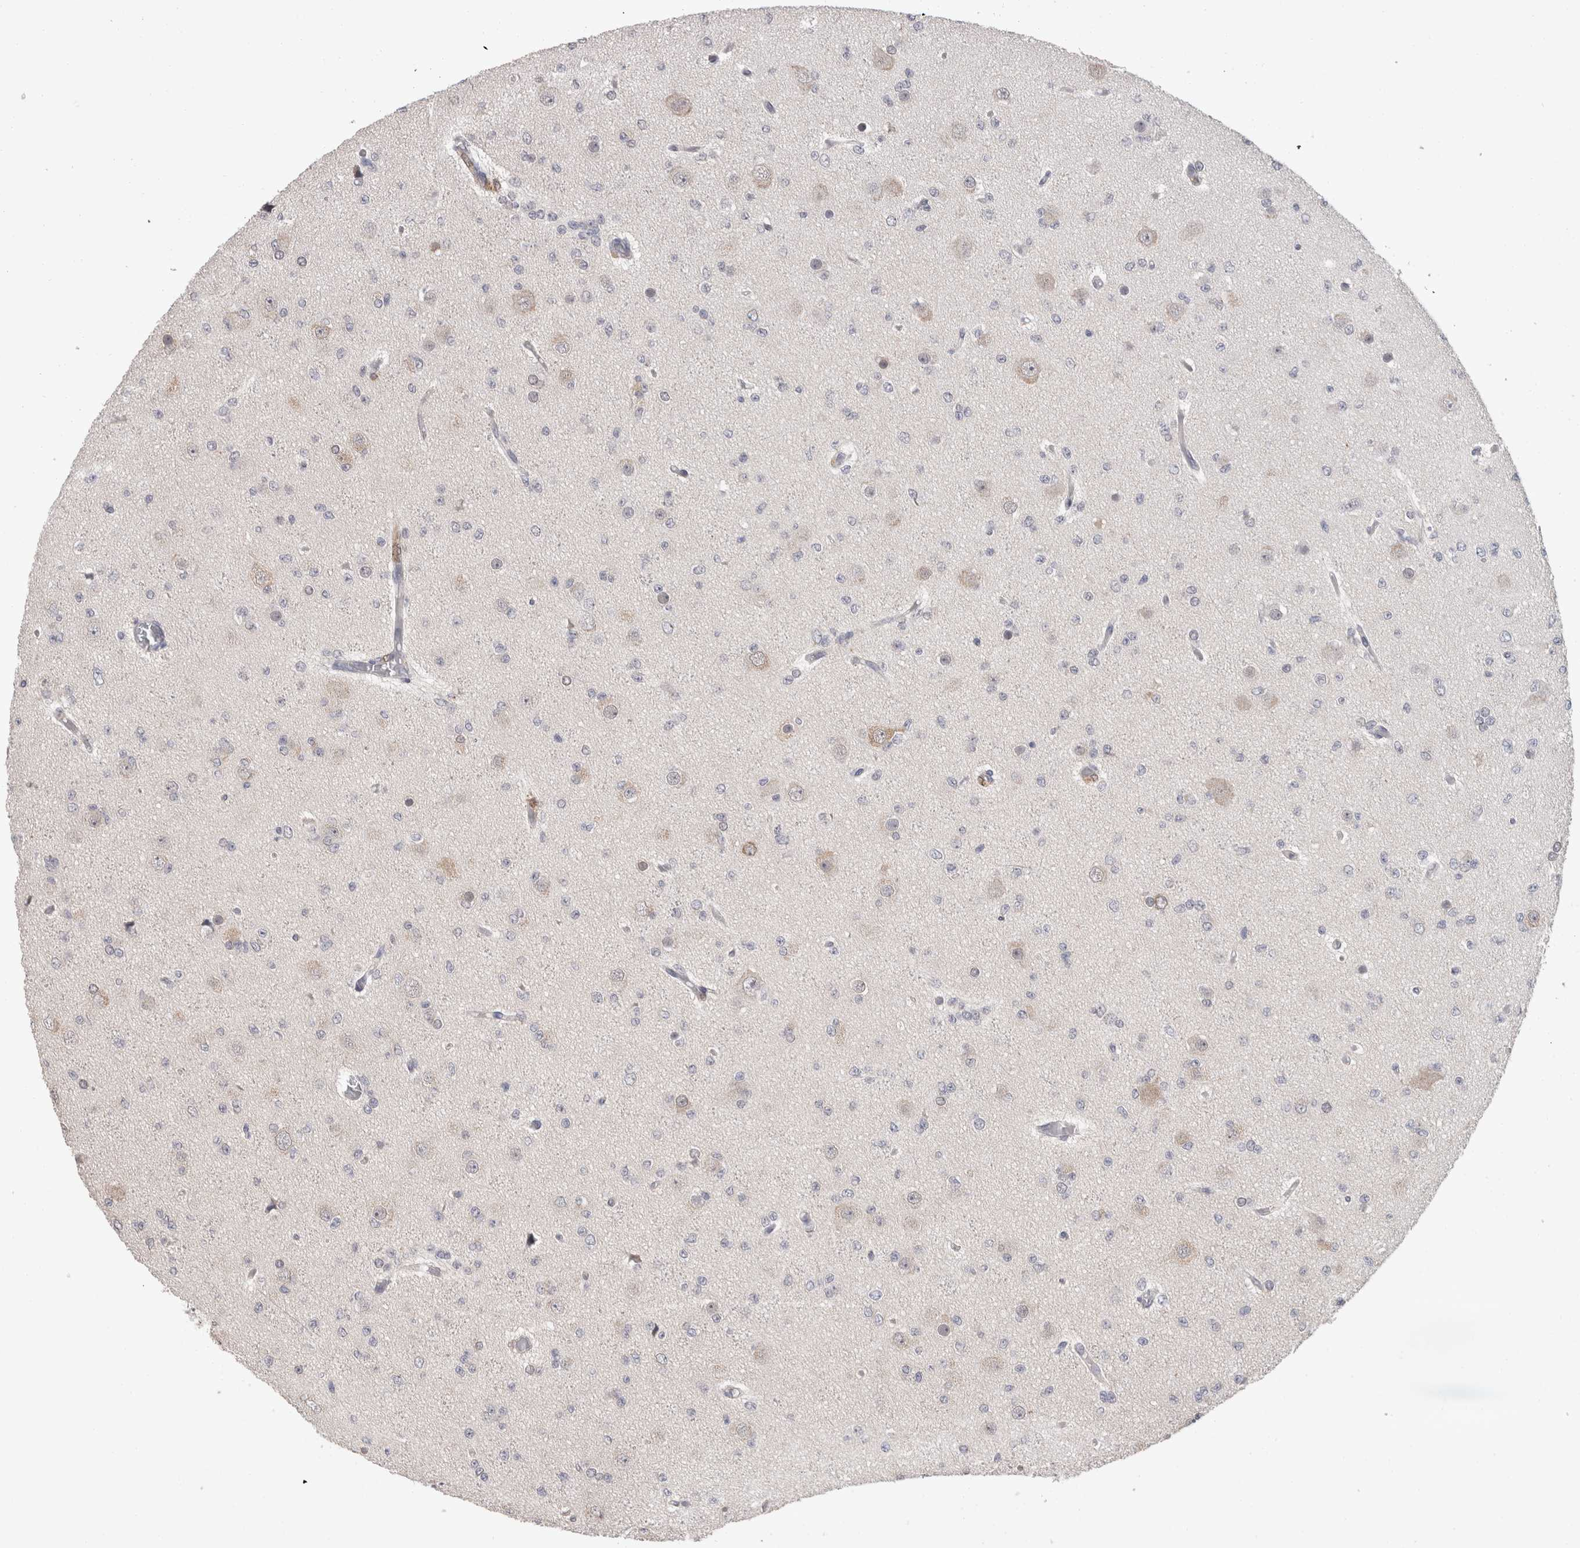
{"staining": {"intensity": "negative", "quantity": "none", "location": "none"}, "tissue": "glioma", "cell_type": "Tumor cells", "image_type": "cancer", "snomed": [{"axis": "morphology", "description": "Glioma, malignant, Low grade"}, {"axis": "topography", "description": "Brain"}], "caption": "A histopathology image of human malignant low-grade glioma is negative for staining in tumor cells.", "gene": "FHOD3", "patient": {"sex": "female", "age": 22}}